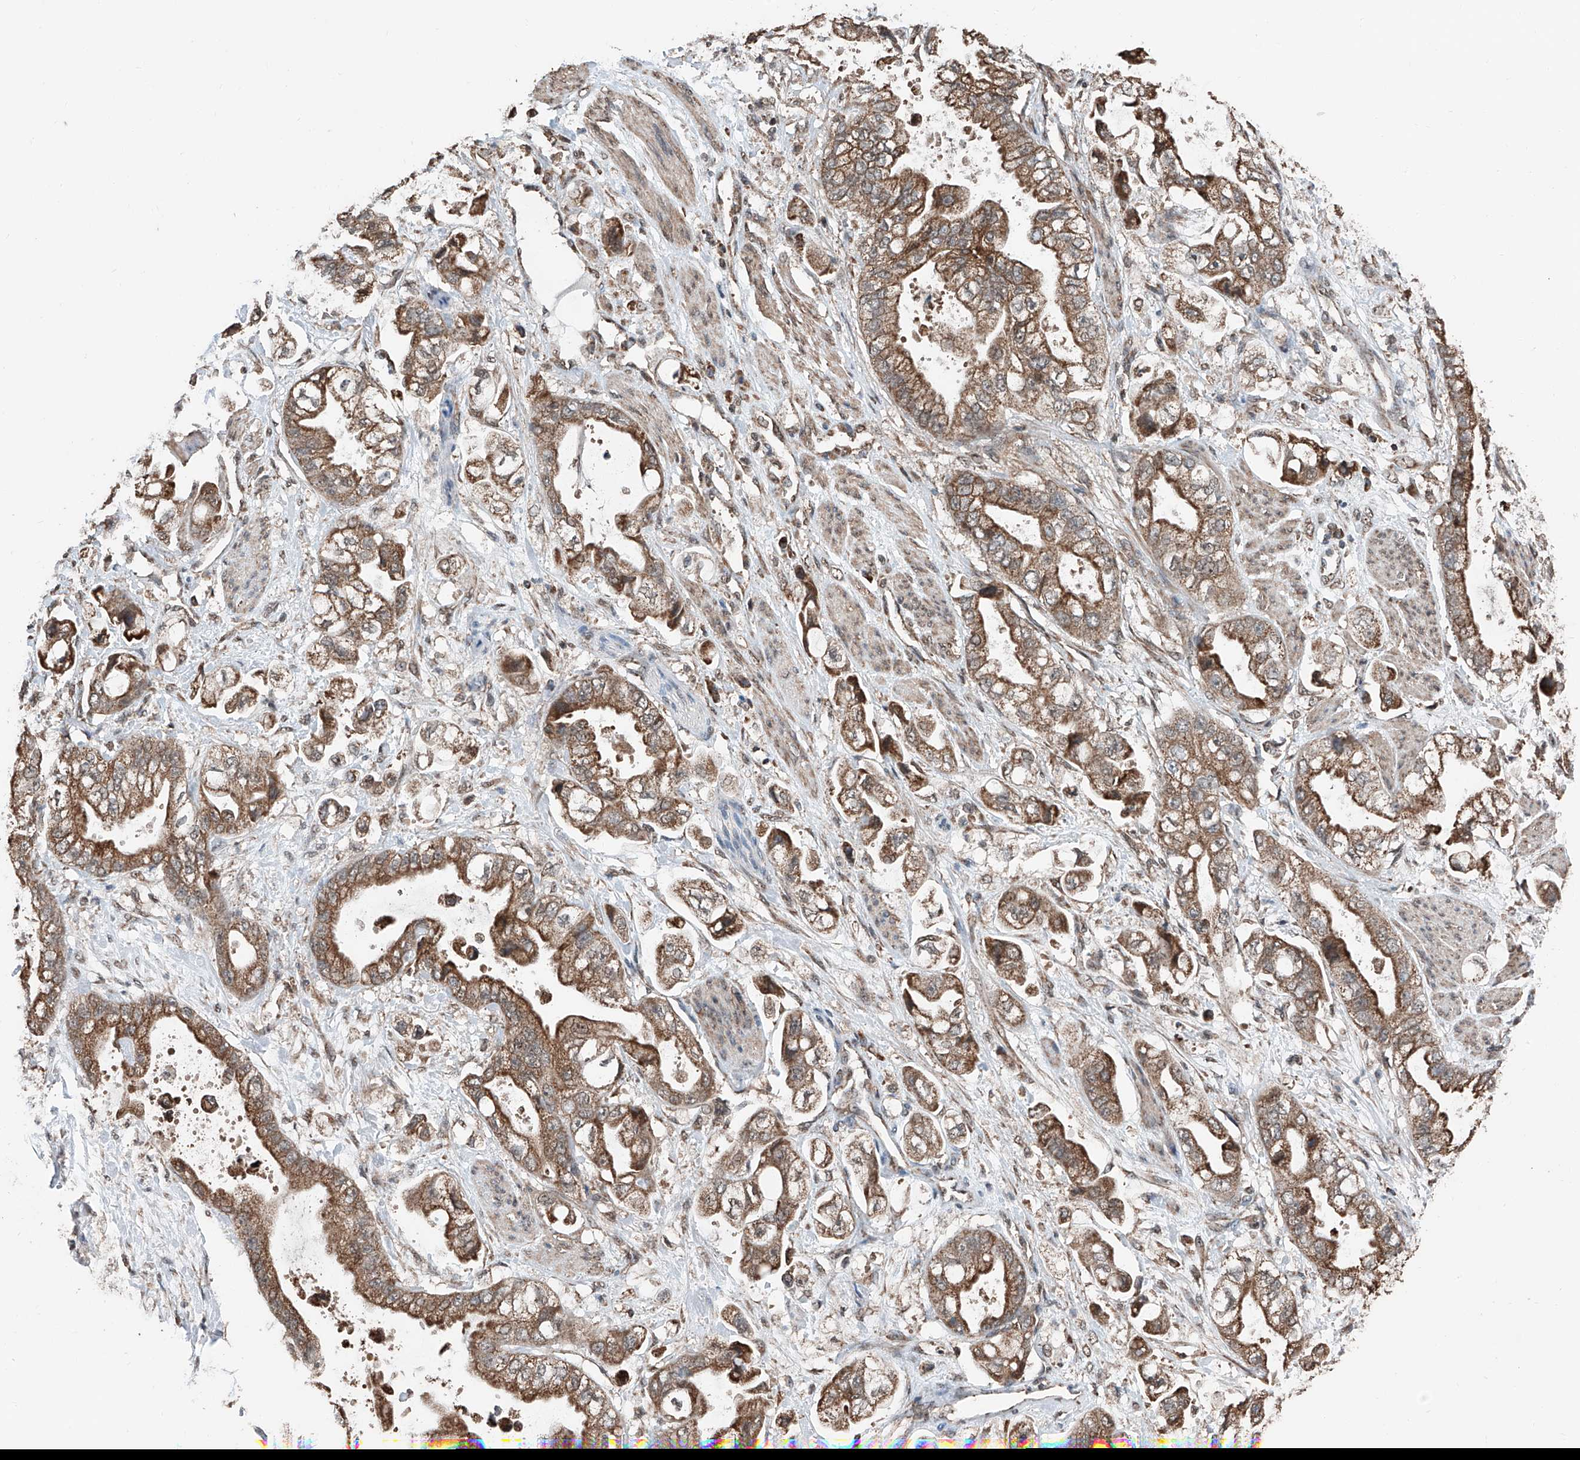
{"staining": {"intensity": "moderate", "quantity": ">75%", "location": "cytoplasmic/membranous"}, "tissue": "stomach cancer", "cell_type": "Tumor cells", "image_type": "cancer", "snomed": [{"axis": "morphology", "description": "Adenocarcinoma, NOS"}, {"axis": "topography", "description": "Stomach"}], "caption": "Immunohistochemistry histopathology image of neoplastic tissue: human stomach adenocarcinoma stained using immunohistochemistry reveals medium levels of moderate protein expression localized specifically in the cytoplasmic/membranous of tumor cells, appearing as a cytoplasmic/membranous brown color.", "gene": "ZNF445", "patient": {"sex": "male", "age": 62}}